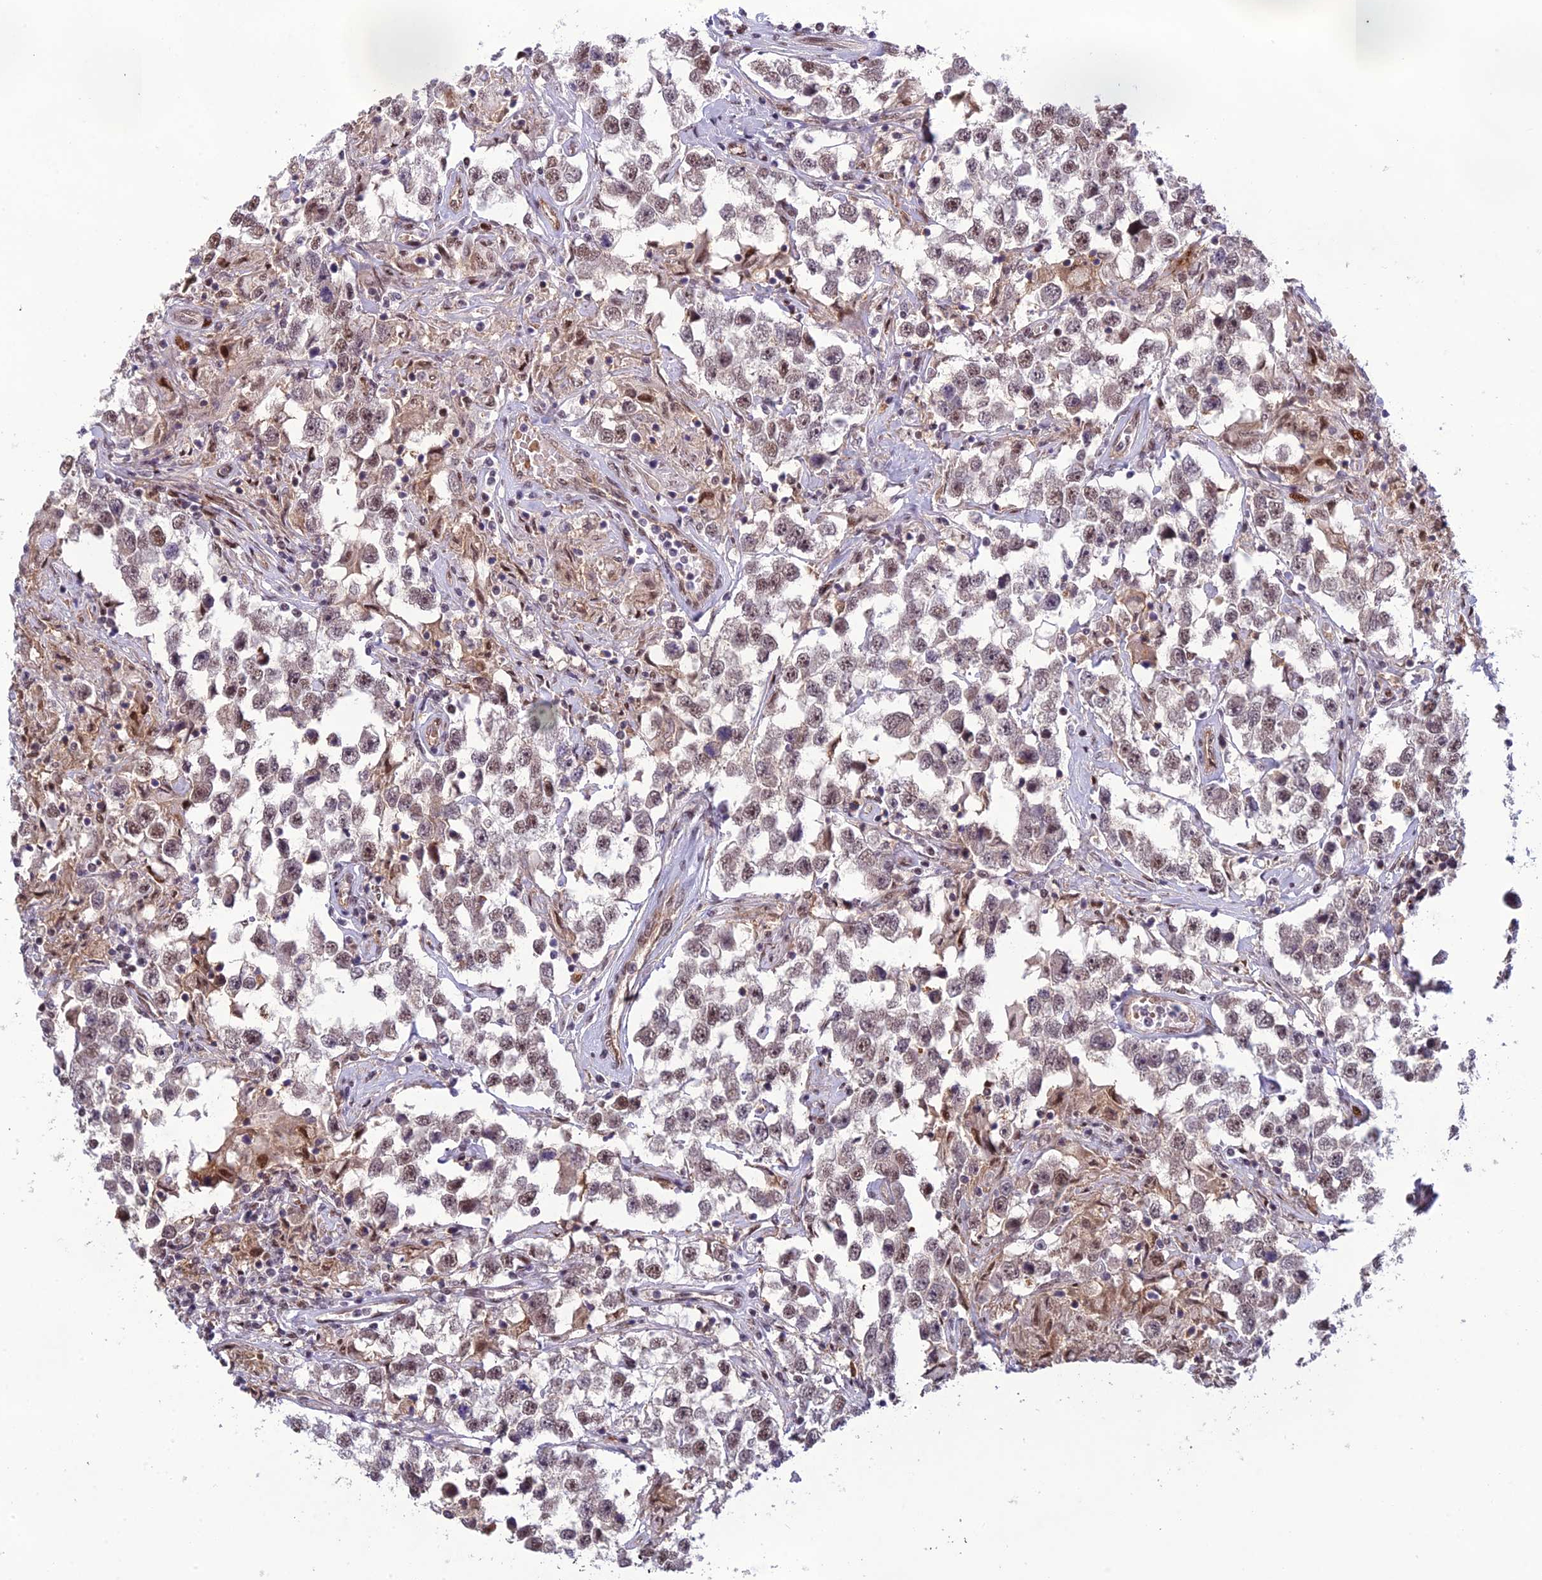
{"staining": {"intensity": "moderate", "quantity": ">75%", "location": "nuclear"}, "tissue": "testis cancer", "cell_type": "Tumor cells", "image_type": "cancer", "snomed": [{"axis": "morphology", "description": "Seminoma, NOS"}, {"axis": "topography", "description": "Testis"}], "caption": "Testis seminoma stained for a protein (brown) shows moderate nuclear positive expression in approximately >75% of tumor cells.", "gene": "RANBP3", "patient": {"sex": "male", "age": 46}}